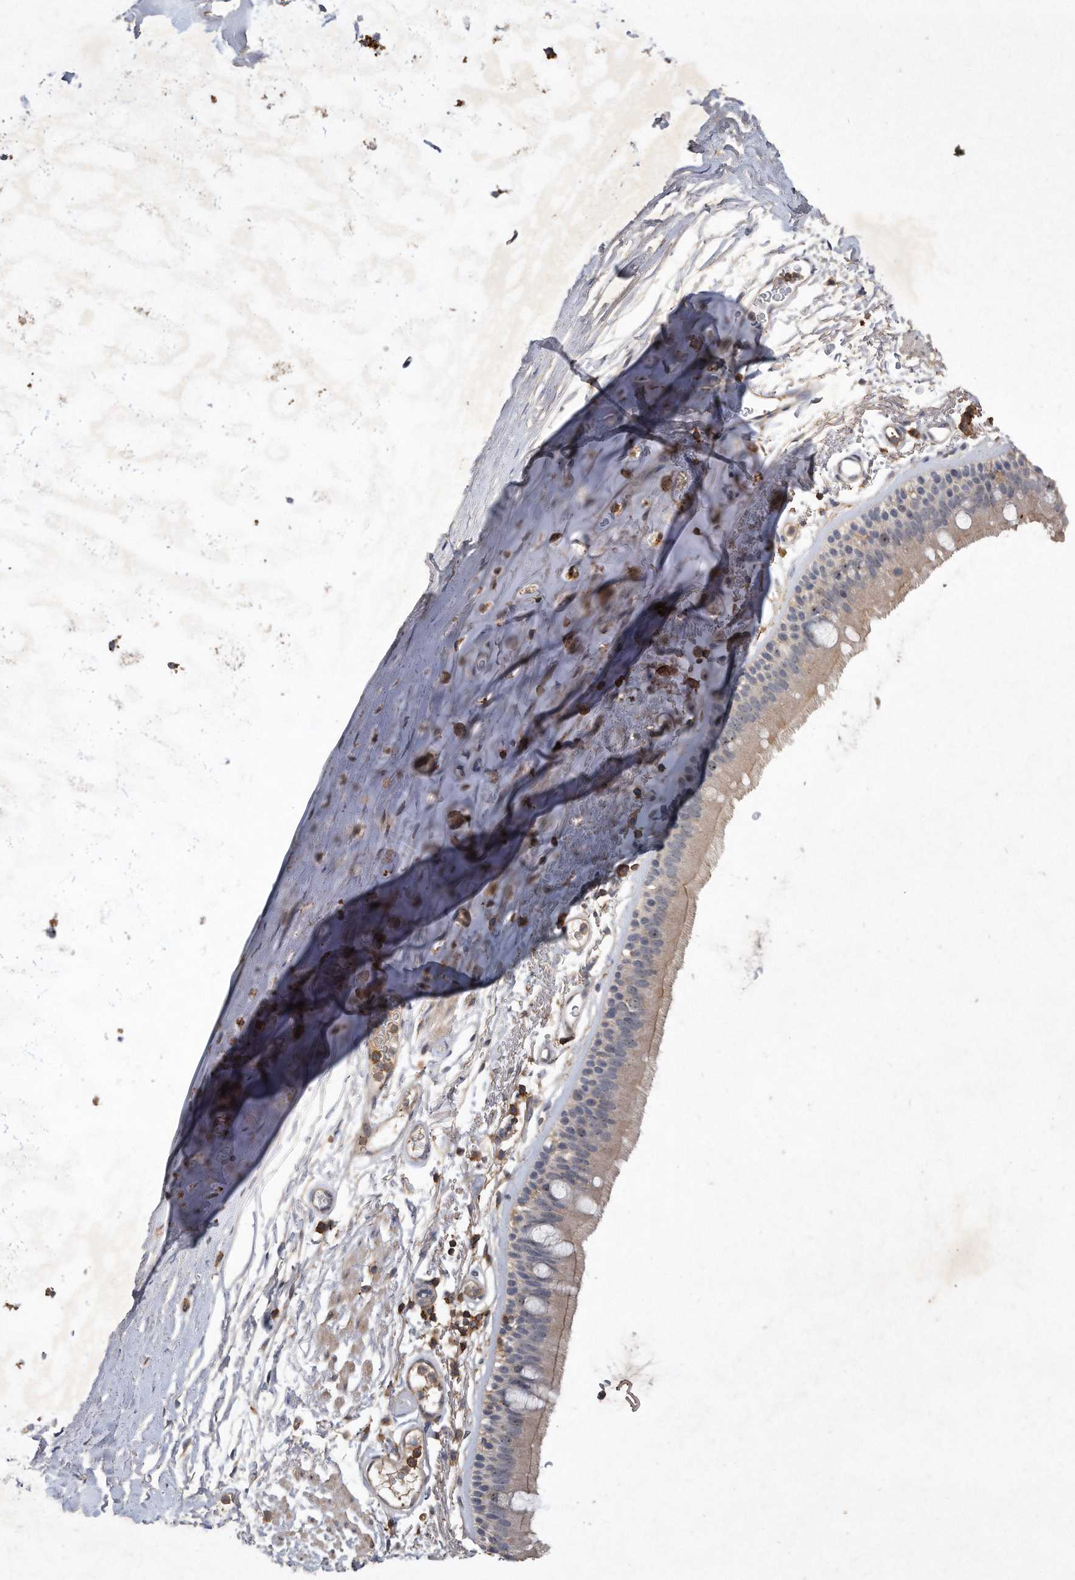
{"staining": {"intensity": "weak", "quantity": "<25%", "location": "cytoplasmic/membranous"}, "tissue": "bronchus", "cell_type": "Respiratory epithelial cells", "image_type": "normal", "snomed": [{"axis": "morphology", "description": "Normal tissue, NOS"}, {"axis": "topography", "description": "Lymph node"}, {"axis": "topography", "description": "Bronchus"}], "caption": "This photomicrograph is of benign bronchus stained with IHC to label a protein in brown with the nuclei are counter-stained blue. There is no positivity in respiratory epithelial cells.", "gene": "PGBD2", "patient": {"sex": "female", "age": 70}}